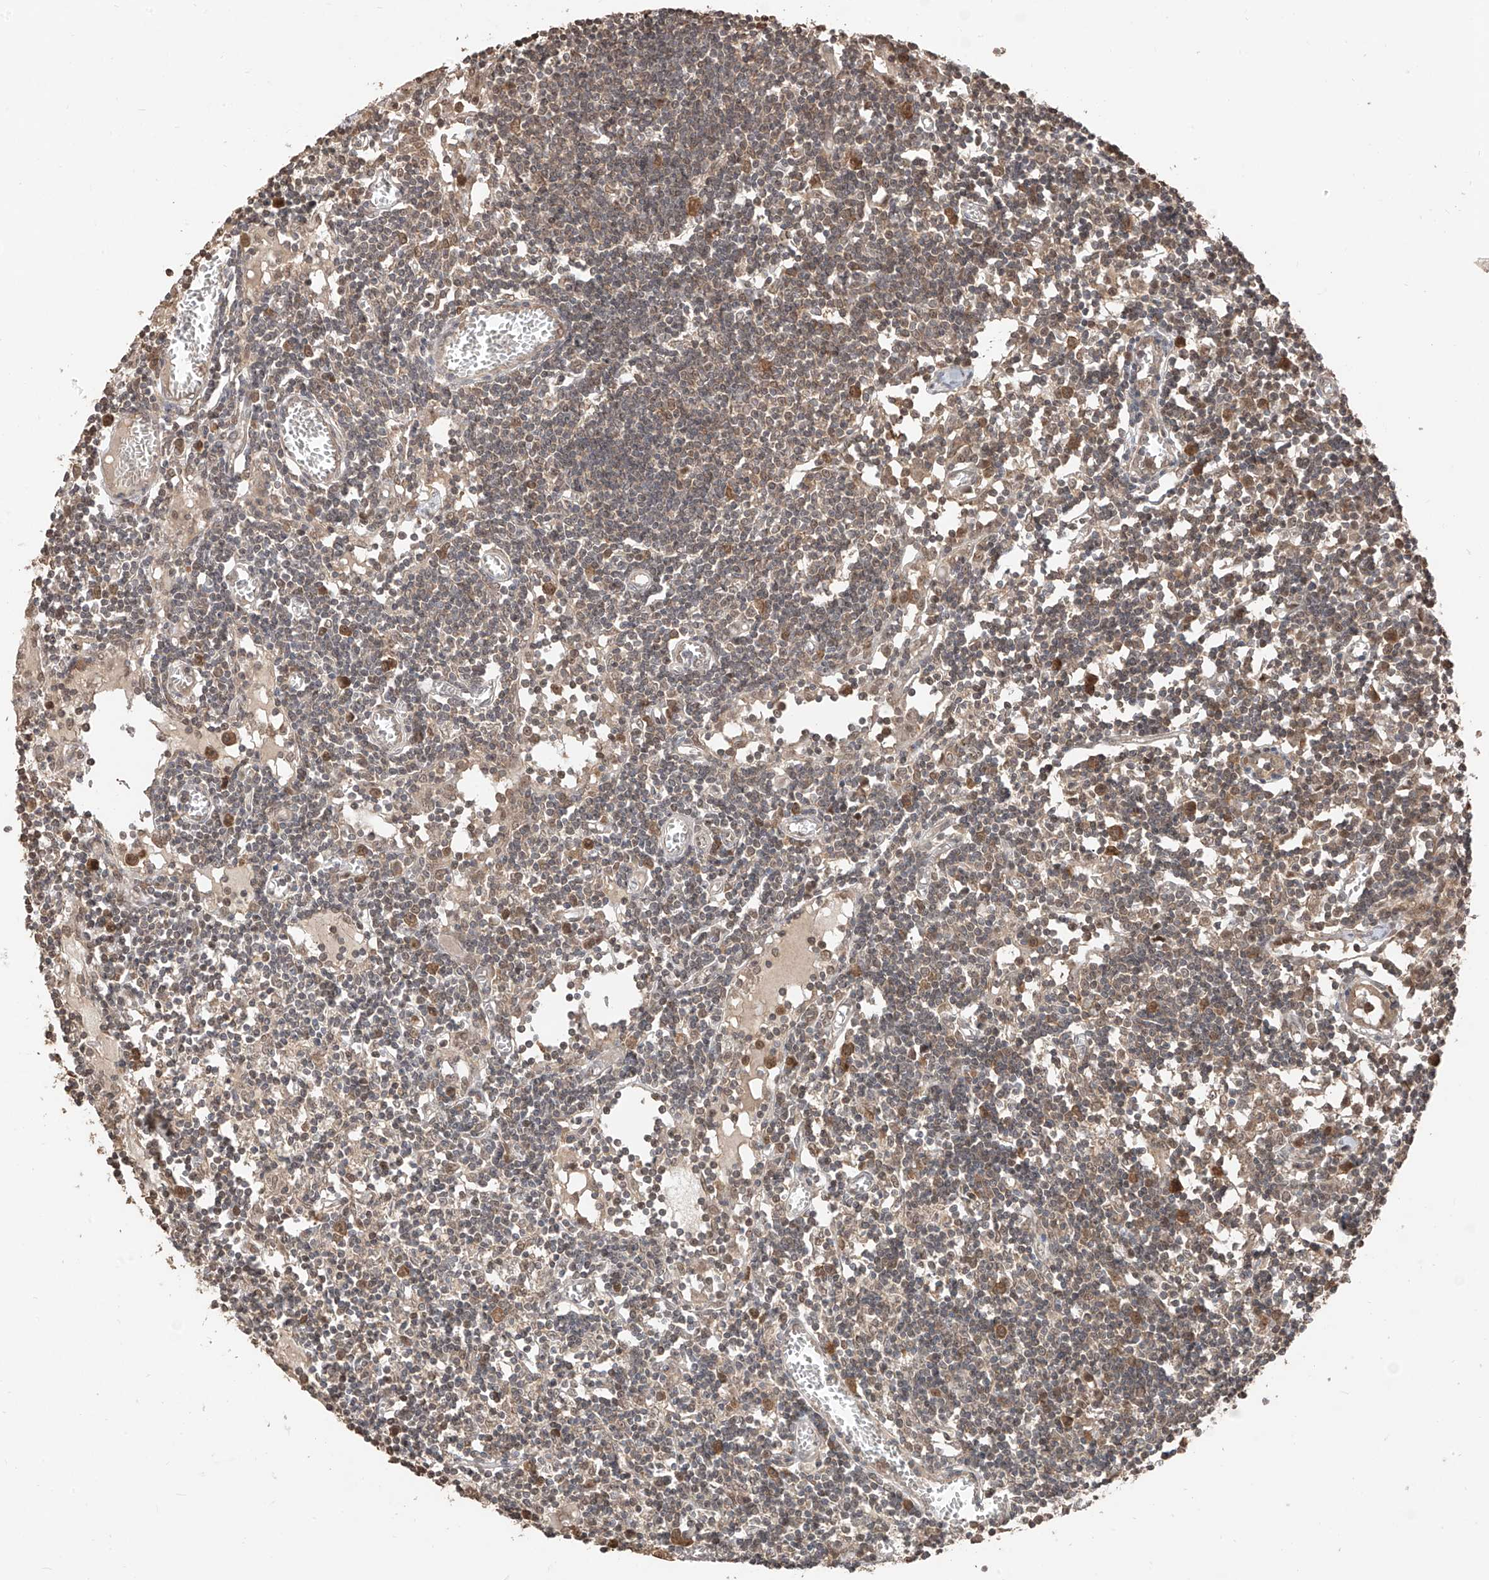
{"staining": {"intensity": "moderate", "quantity": ">75%", "location": "cytoplasmic/membranous,nuclear"}, "tissue": "lymph node", "cell_type": "Germinal center cells", "image_type": "normal", "snomed": [{"axis": "morphology", "description": "Normal tissue, NOS"}, {"axis": "topography", "description": "Lymph node"}], "caption": "A high-resolution photomicrograph shows immunohistochemistry (IHC) staining of unremarkable lymph node, which displays moderate cytoplasmic/membranous,nuclear positivity in about >75% of germinal center cells. The staining was performed using DAB (3,3'-diaminobenzidine) to visualize the protein expression in brown, while the nuclei were stained in blue with hematoxylin (Magnification: 20x).", "gene": "COLGALT2", "patient": {"sex": "female", "age": 11}}